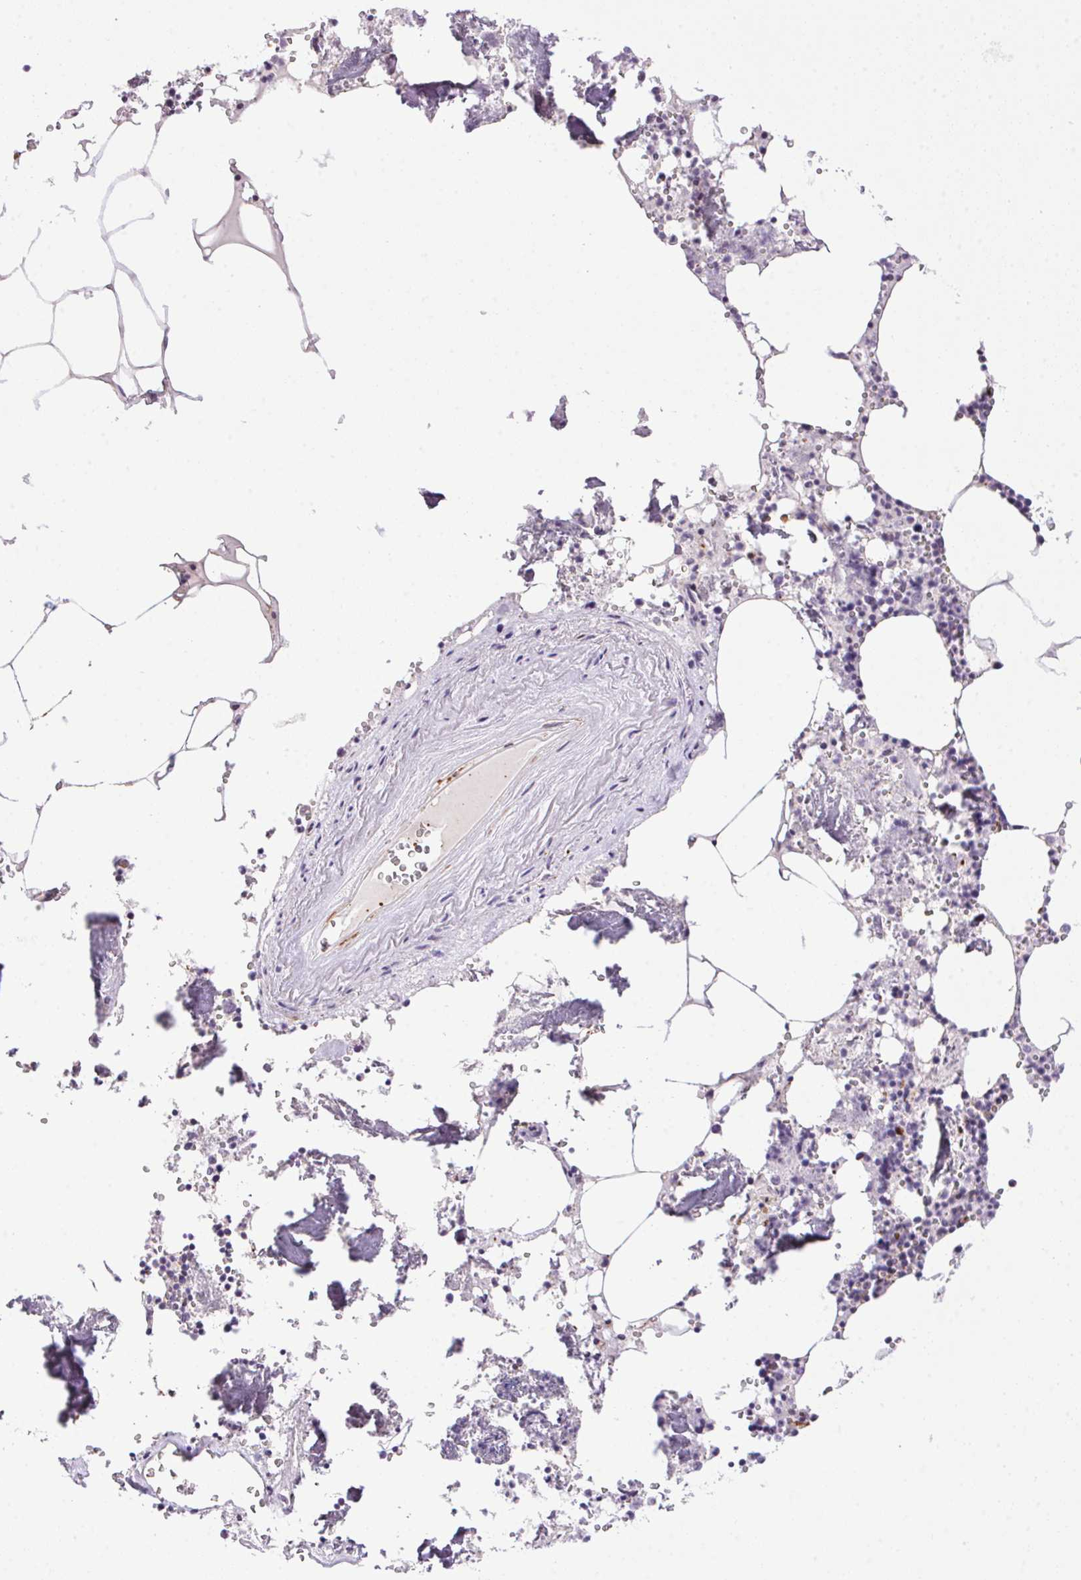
{"staining": {"intensity": "negative", "quantity": "none", "location": "none"}, "tissue": "bone marrow", "cell_type": "Hematopoietic cells", "image_type": "normal", "snomed": [{"axis": "morphology", "description": "Normal tissue, NOS"}, {"axis": "topography", "description": "Bone marrow"}], "caption": "IHC of normal human bone marrow reveals no staining in hematopoietic cells.", "gene": "TMEM88B", "patient": {"sex": "male", "age": 54}}